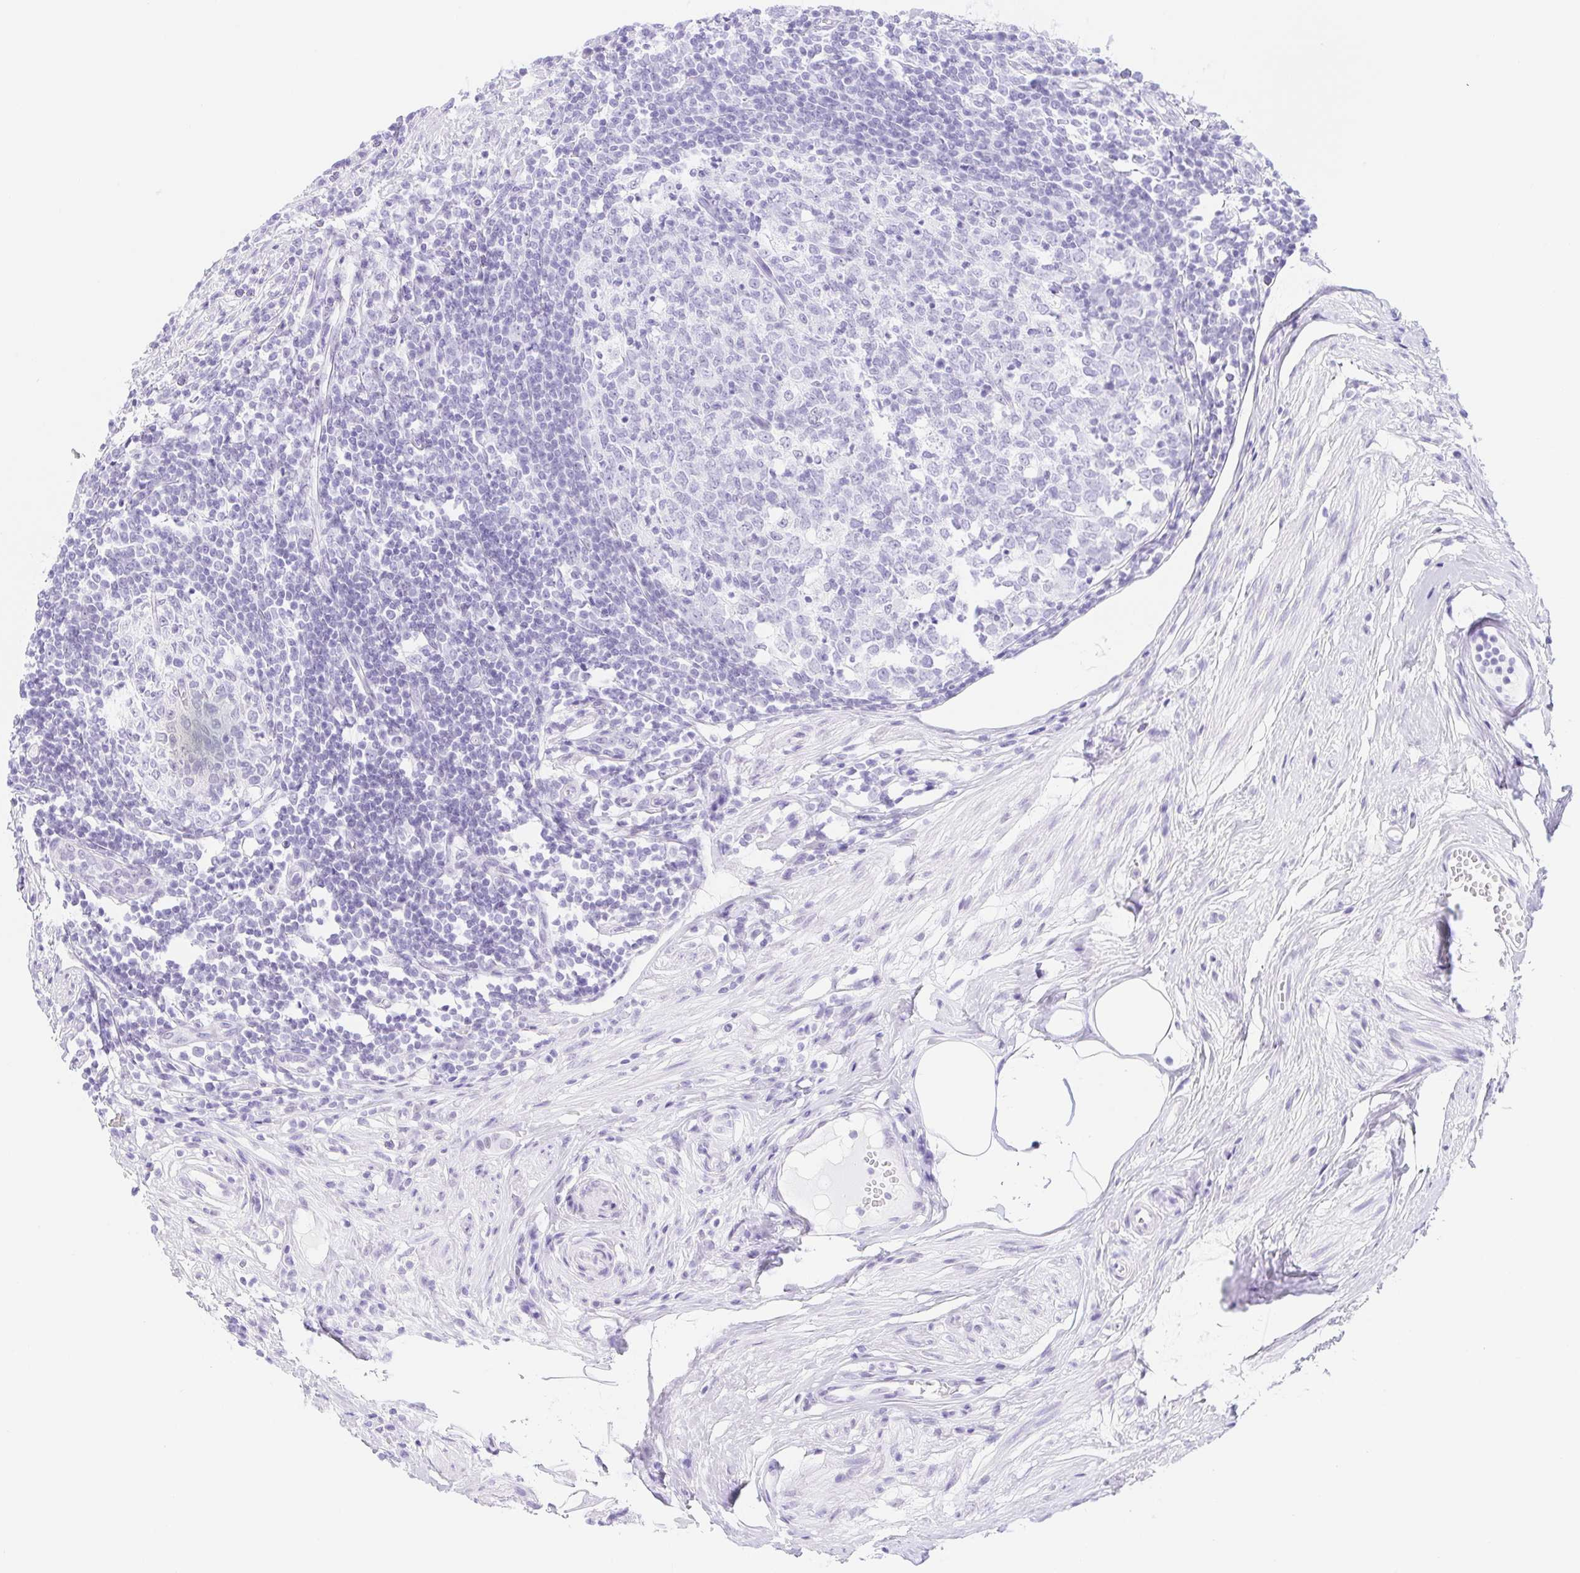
{"staining": {"intensity": "negative", "quantity": "none", "location": "none"}, "tissue": "appendix", "cell_type": "Glandular cells", "image_type": "normal", "snomed": [{"axis": "morphology", "description": "Normal tissue, NOS"}, {"axis": "topography", "description": "Appendix"}], "caption": "The histopathology image reveals no significant staining in glandular cells of appendix.", "gene": "CAND1", "patient": {"sex": "female", "age": 56}}